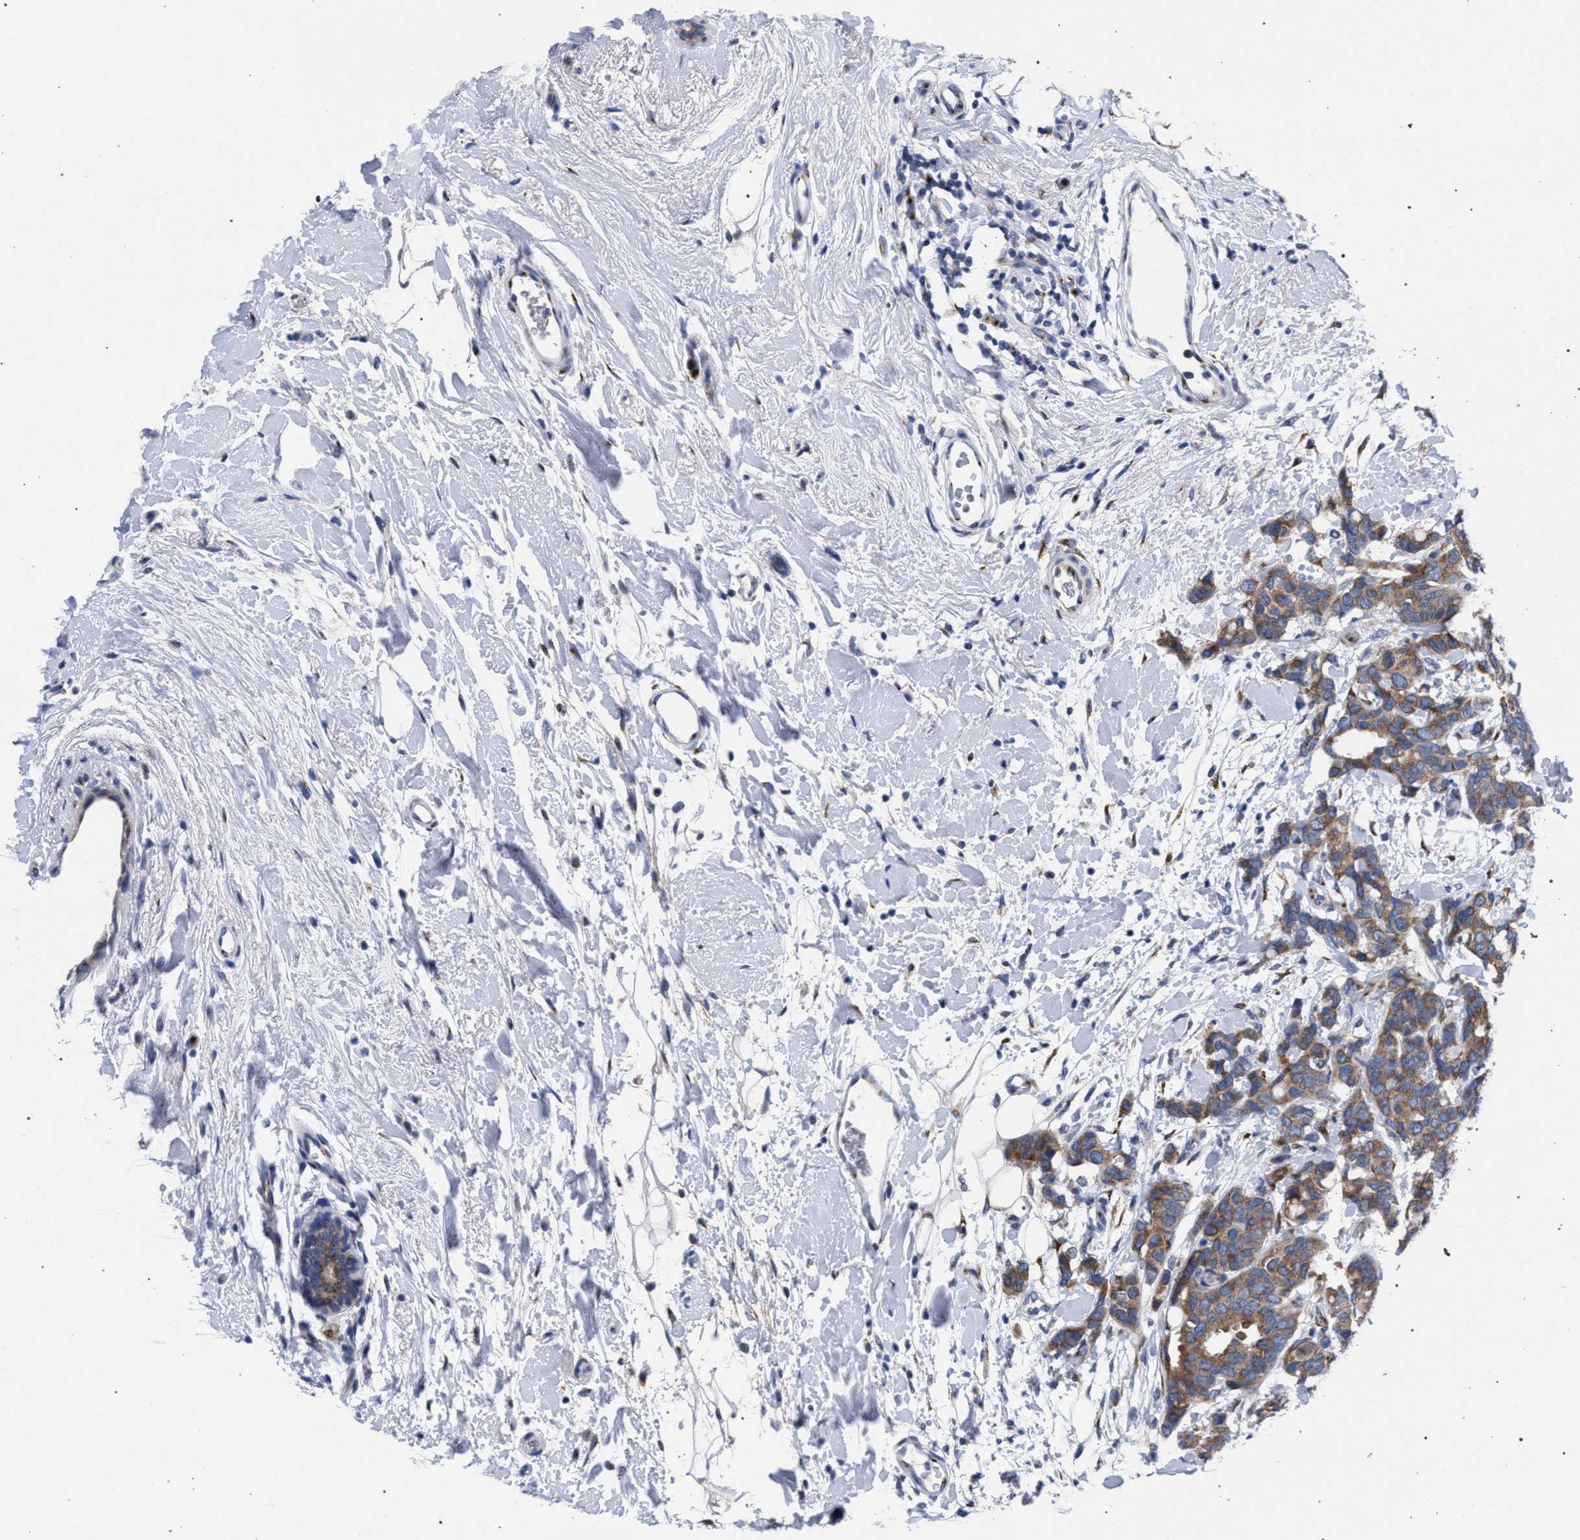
{"staining": {"intensity": "moderate", "quantity": ">75%", "location": "cytoplasmic/membranous"}, "tissue": "breast cancer", "cell_type": "Tumor cells", "image_type": "cancer", "snomed": [{"axis": "morphology", "description": "Duct carcinoma"}, {"axis": "topography", "description": "Breast"}], "caption": "A brown stain highlights moderate cytoplasmic/membranous staining of a protein in infiltrating ductal carcinoma (breast) tumor cells. (Stains: DAB in brown, nuclei in blue, Microscopy: brightfield microscopy at high magnification).", "gene": "GOLGA2", "patient": {"sex": "female", "age": 87}}